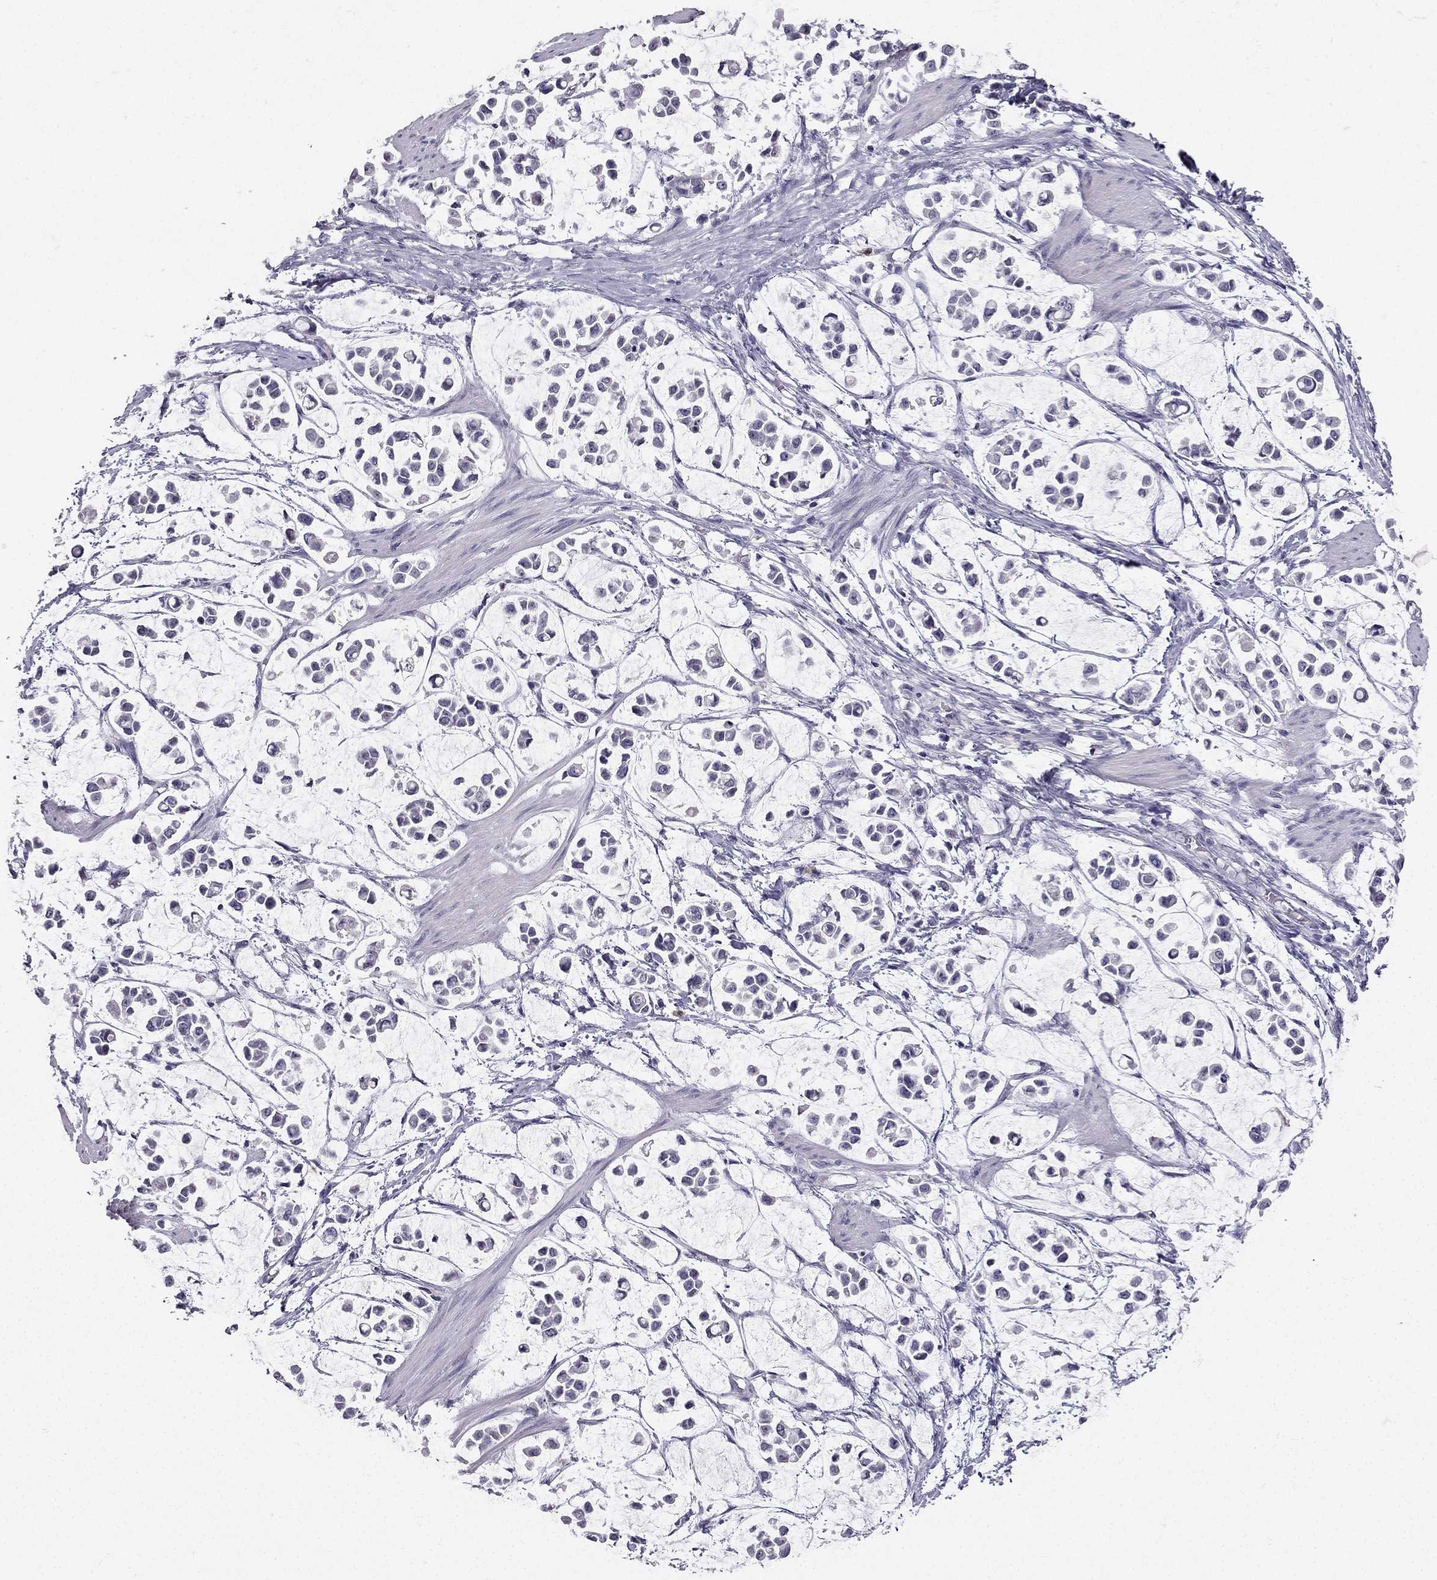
{"staining": {"intensity": "negative", "quantity": "none", "location": "none"}, "tissue": "stomach cancer", "cell_type": "Tumor cells", "image_type": "cancer", "snomed": [{"axis": "morphology", "description": "Adenocarcinoma, NOS"}, {"axis": "topography", "description": "Stomach"}], "caption": "This is a image of IHC staining of stomach adenocarcinoma, which shows no positivity in tumor cells.", "gene": "CALB2", "patient": {"sex": "male", "age": 82}}